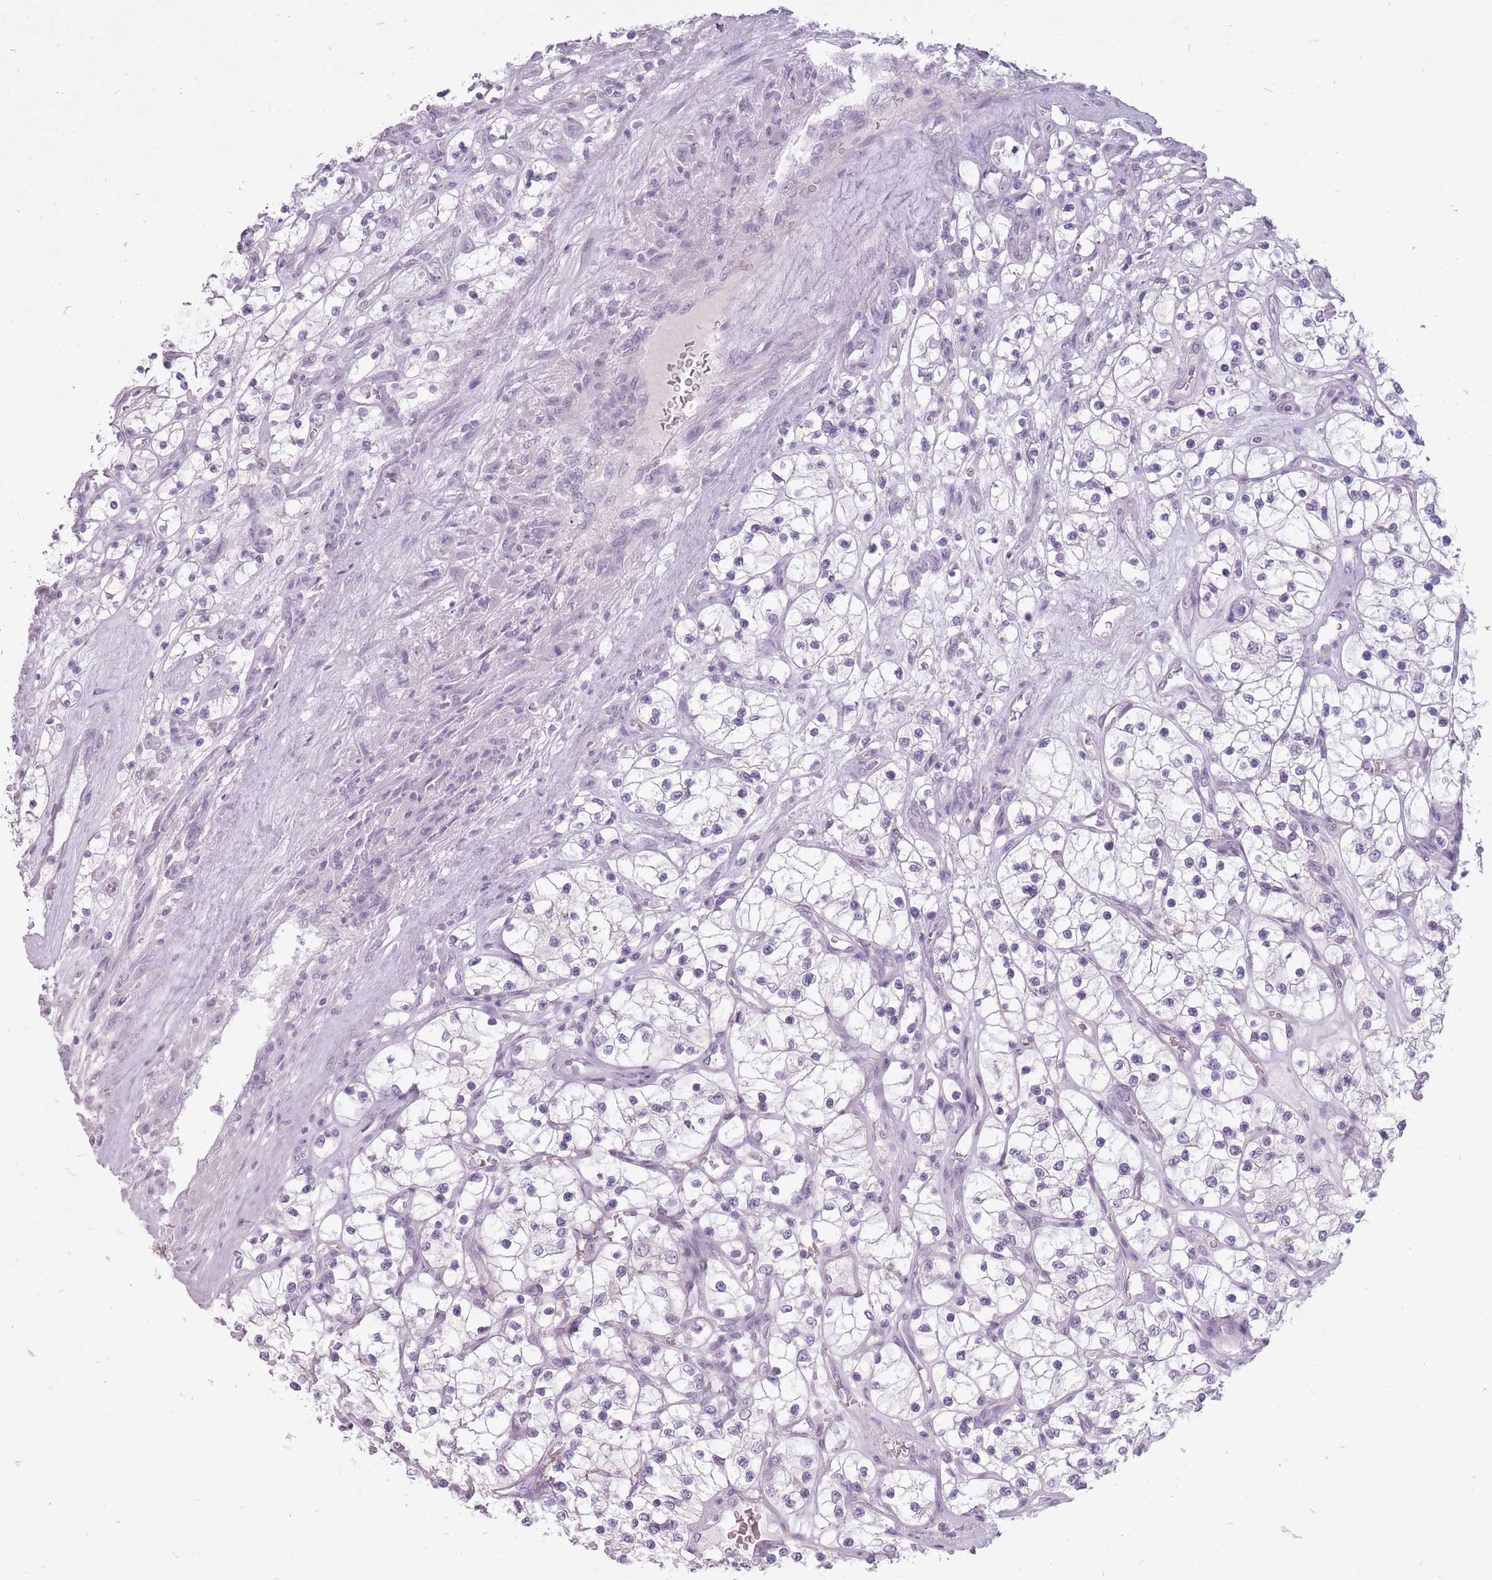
{"staining": {"intensity": "negative", "quantity": "none", "location": "none"}, "tissue": "renal cancer", "cell_type": "Tumor cells", "image_type": "cancer", "snomed": [{"axis": "morphology", "description": "Adenocarcinoma, NOS"}, {"axis": "topography", "description": "Kidney"}], "caption": "This is an immunohistochemistry (IHC) image of human adenocarcinoma (renal). There is no staining in tumor cells.", "gene": "FAM43B", "patient": {"sex": "female", "age": 69}}